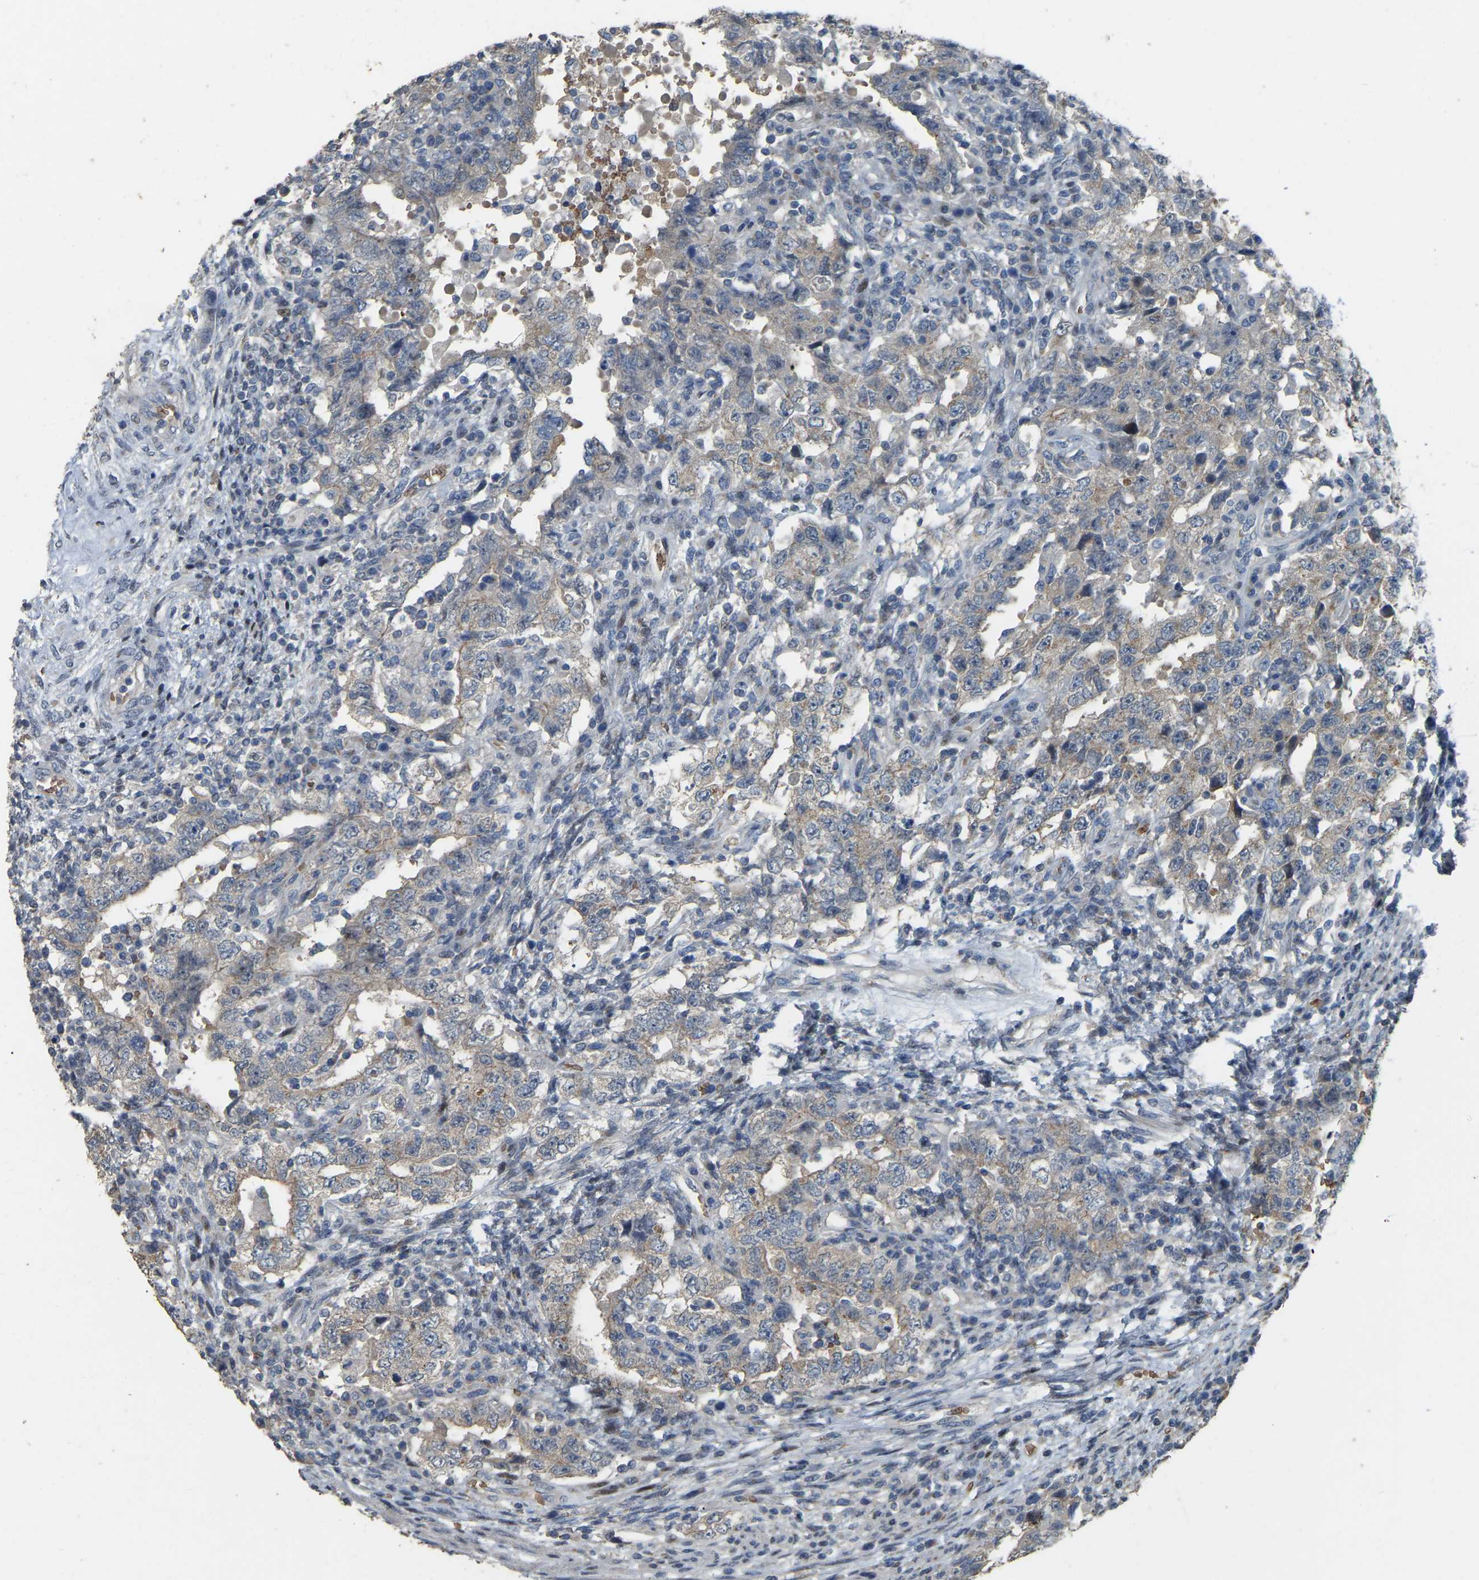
{"staining": {"intensity": "weak", "quantity": ">75%", "location": "cytoplasmic/membranous"}, "tissue": "testis cancer", "cell_type": "Tumor cells", "image_type": "cancer", "snomed": [{"axis": "morphology", "description": "Carcinoma, Embryonal, NOS"}, {"axis": "topography", "description": "Testis"}], "caption": "Testis cancer tissue shows weak cytoplasmic/membranous staining in about >75% of tumor cells (DAB (3,3'-diaminobenzidine) IHC with brightfield microscopy, high magnification).", "gene": "CFAP298", "patient": {"sex": "male", "age": 26}}